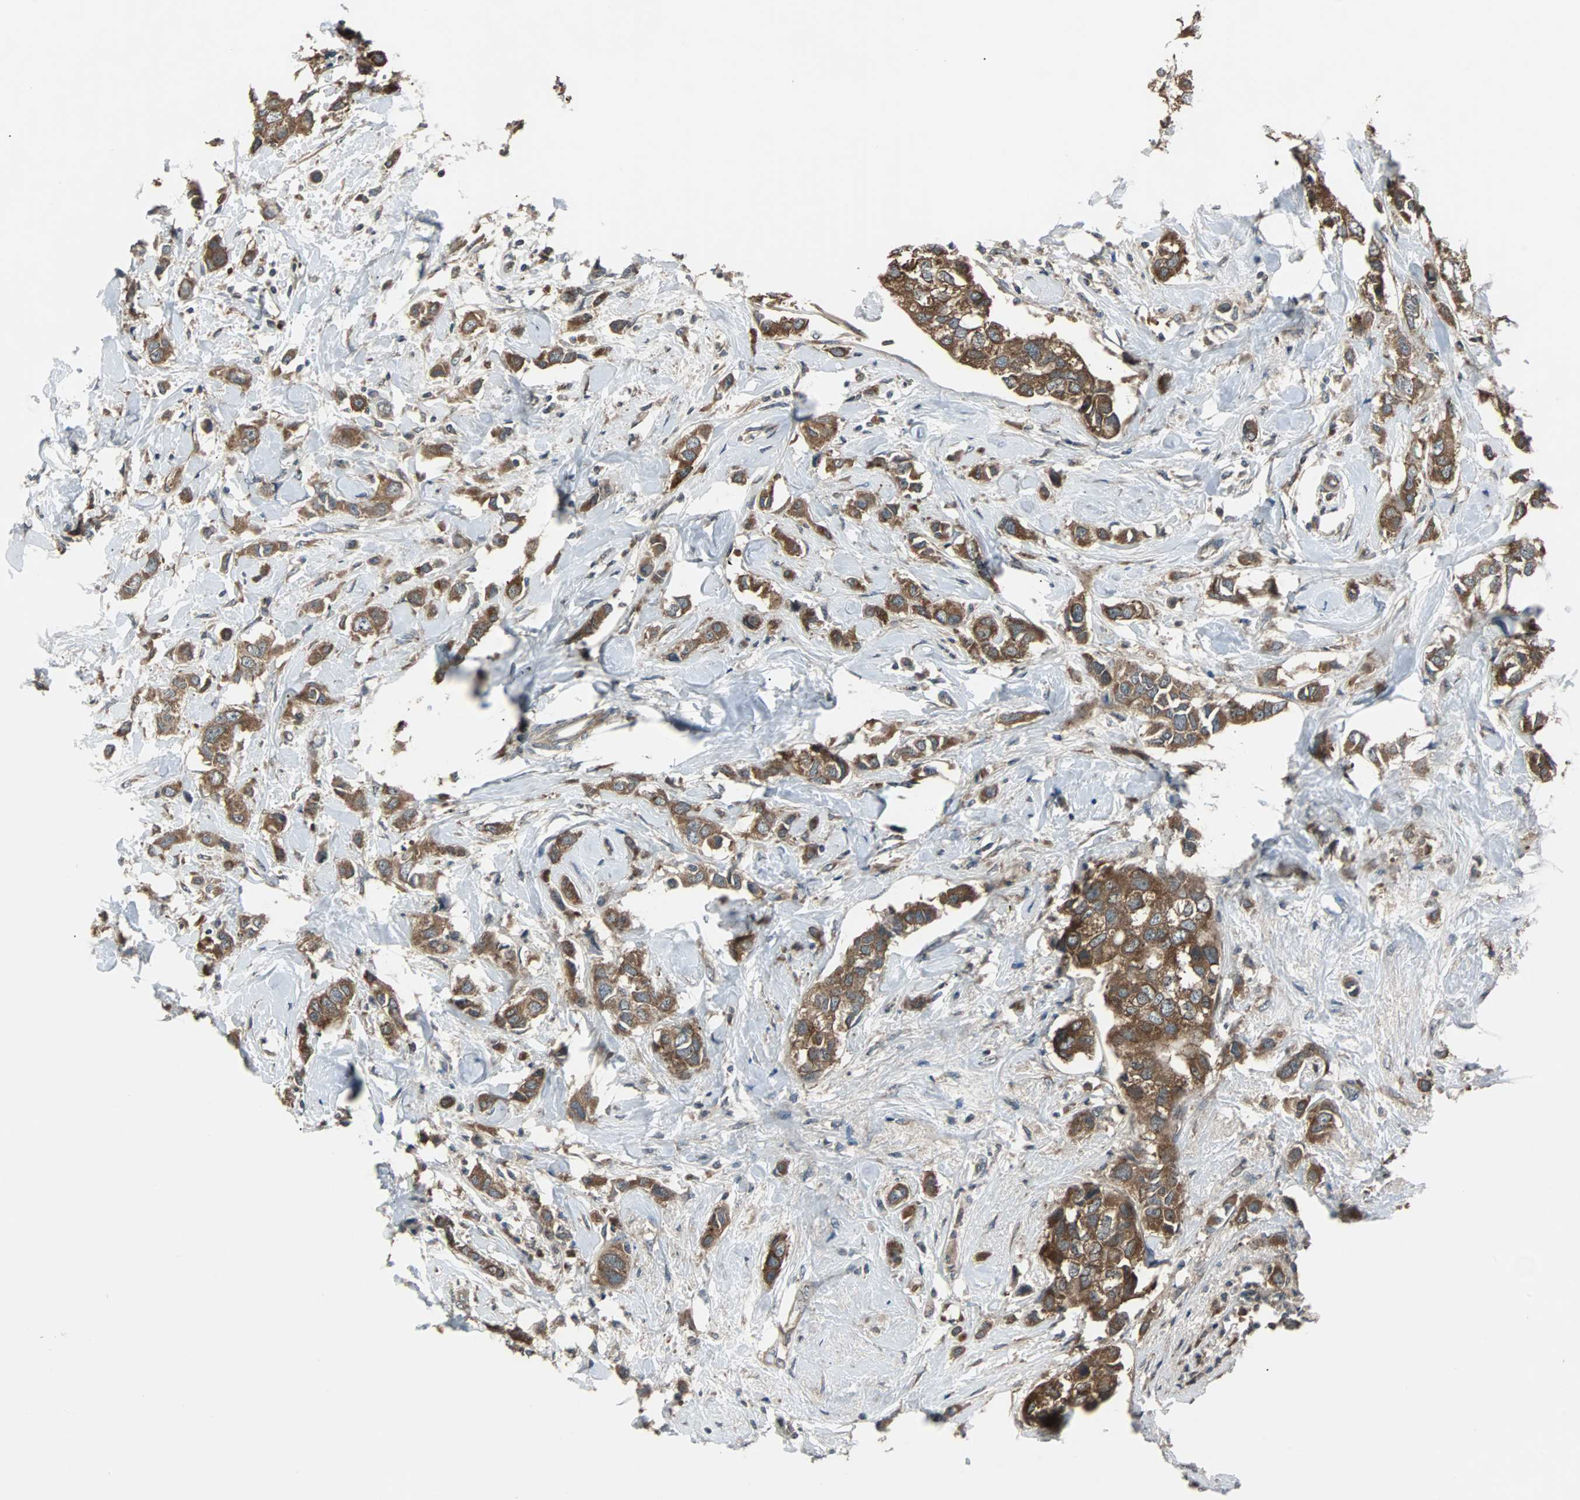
{"staining": {"intensity": "moderate", "quantity": ">75%", "location": "cytoplasmic/membranous"}, "tissue": "breast cancer", "cell_type": "Tumor cells", "image_type": "cancer", "snomed": [{"axis": "morphology", "description": "Duct carcinoma"}, {"axis": "topography", "description": "Breast"}], "caption": "About >75% of tumor cells in human breast cancer (intraductal carcinoma) display moderate cytoplasmic/membranous protein positivity as visualized by brown immunohistochemical staining.", "gene": "ARF1", "patient": {"sex": "female", "age": 50}}